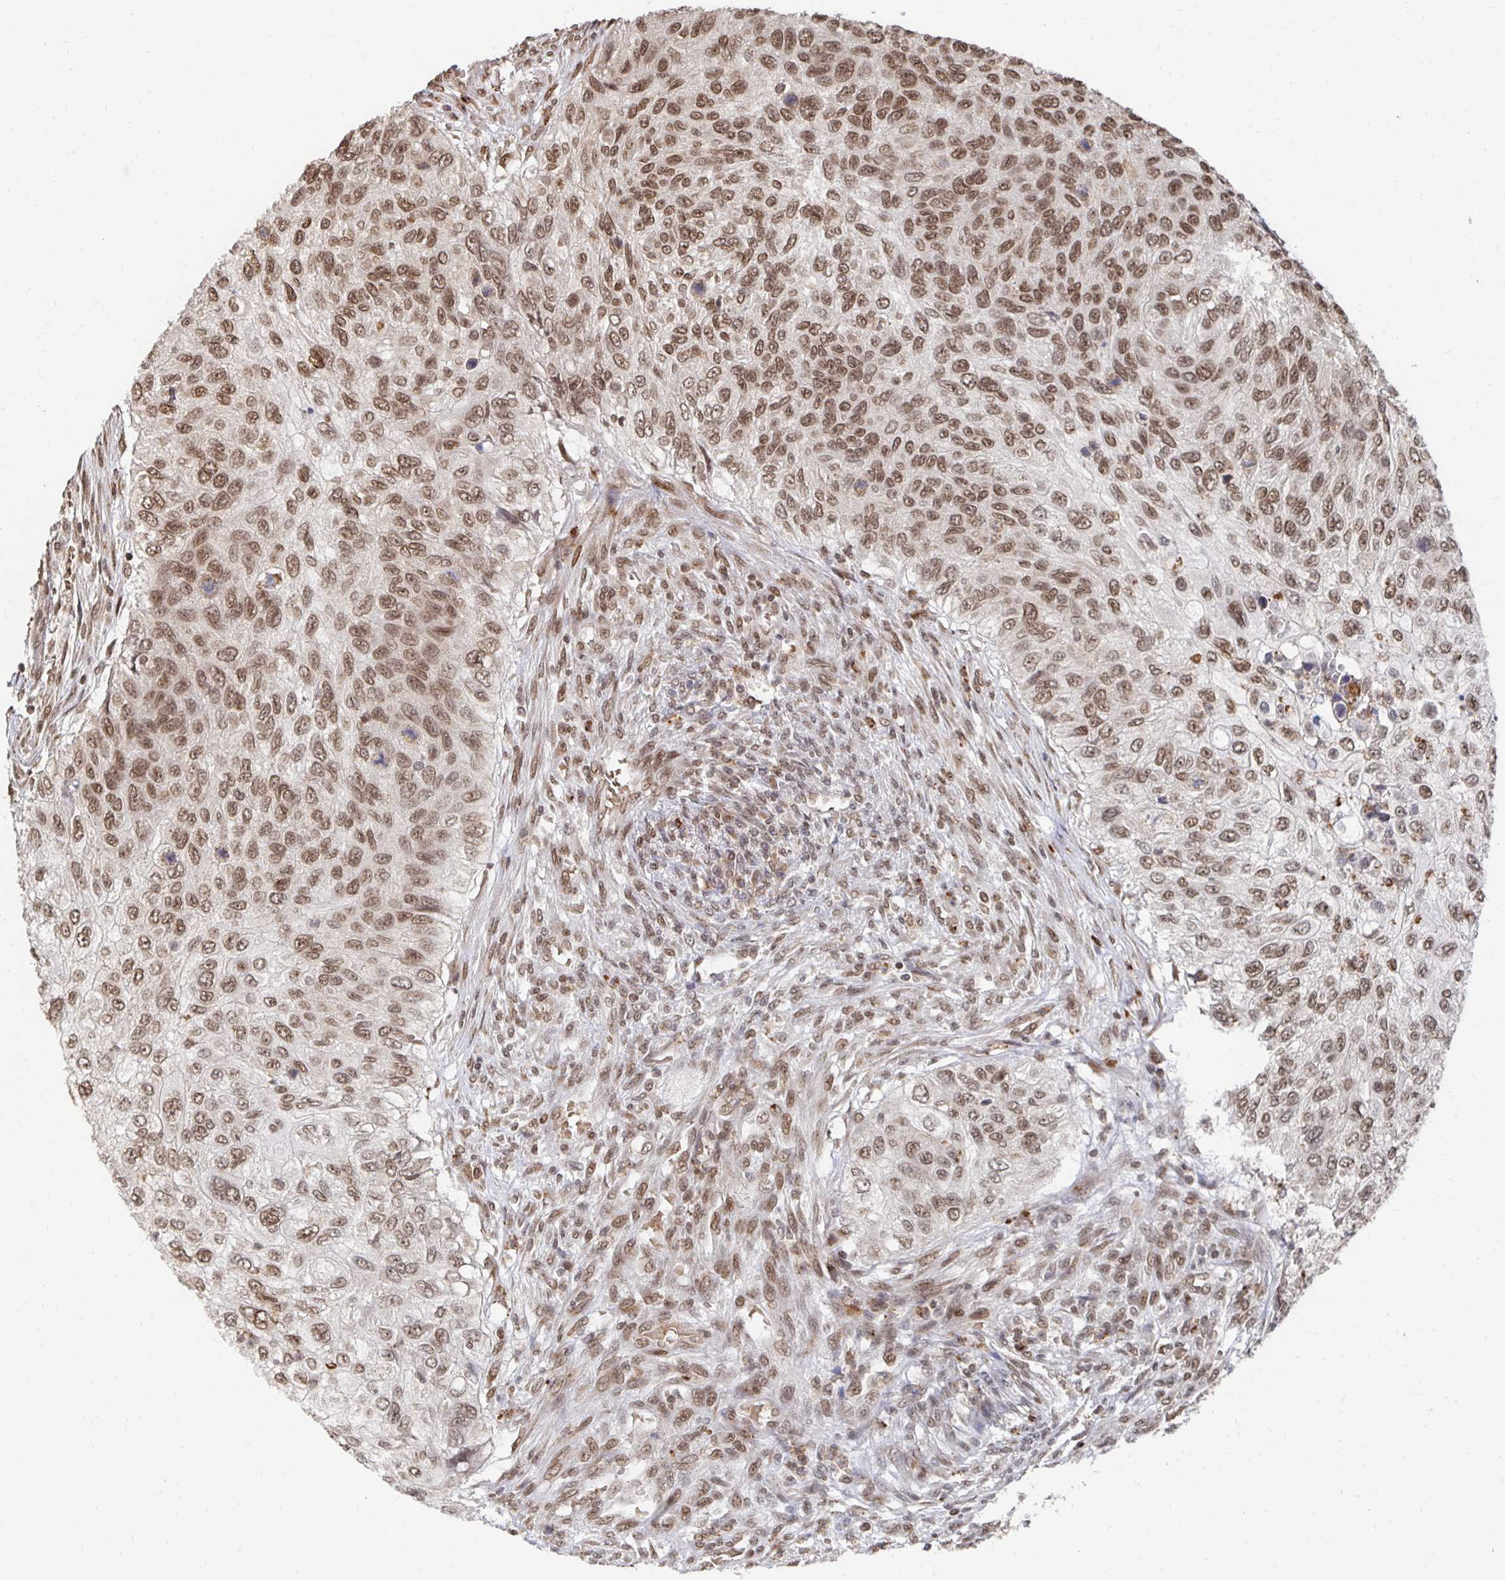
{"staining": {"intensity": "moderate", "quantity": ">75%", "location": "nuclear"}, "tissue": "urothelial cancer", "cell_type": "Tumor cells", "image_type": "cancer", "snomed": [{"axis": "morphology", "description": "Urothelial carcinoma, High grade"}, {"axis": "topography", "description": "Urinary bladder"}], "caption": "Immunohistochemistry of urothelial carcinoma (high-grade) displays medium levels of moderate nuclear positivity in about >75% of tumor cells. Nuclei are stained in blue.", "gene": "GTF3C6", "patient": {"sex": "female", "age": 60}}